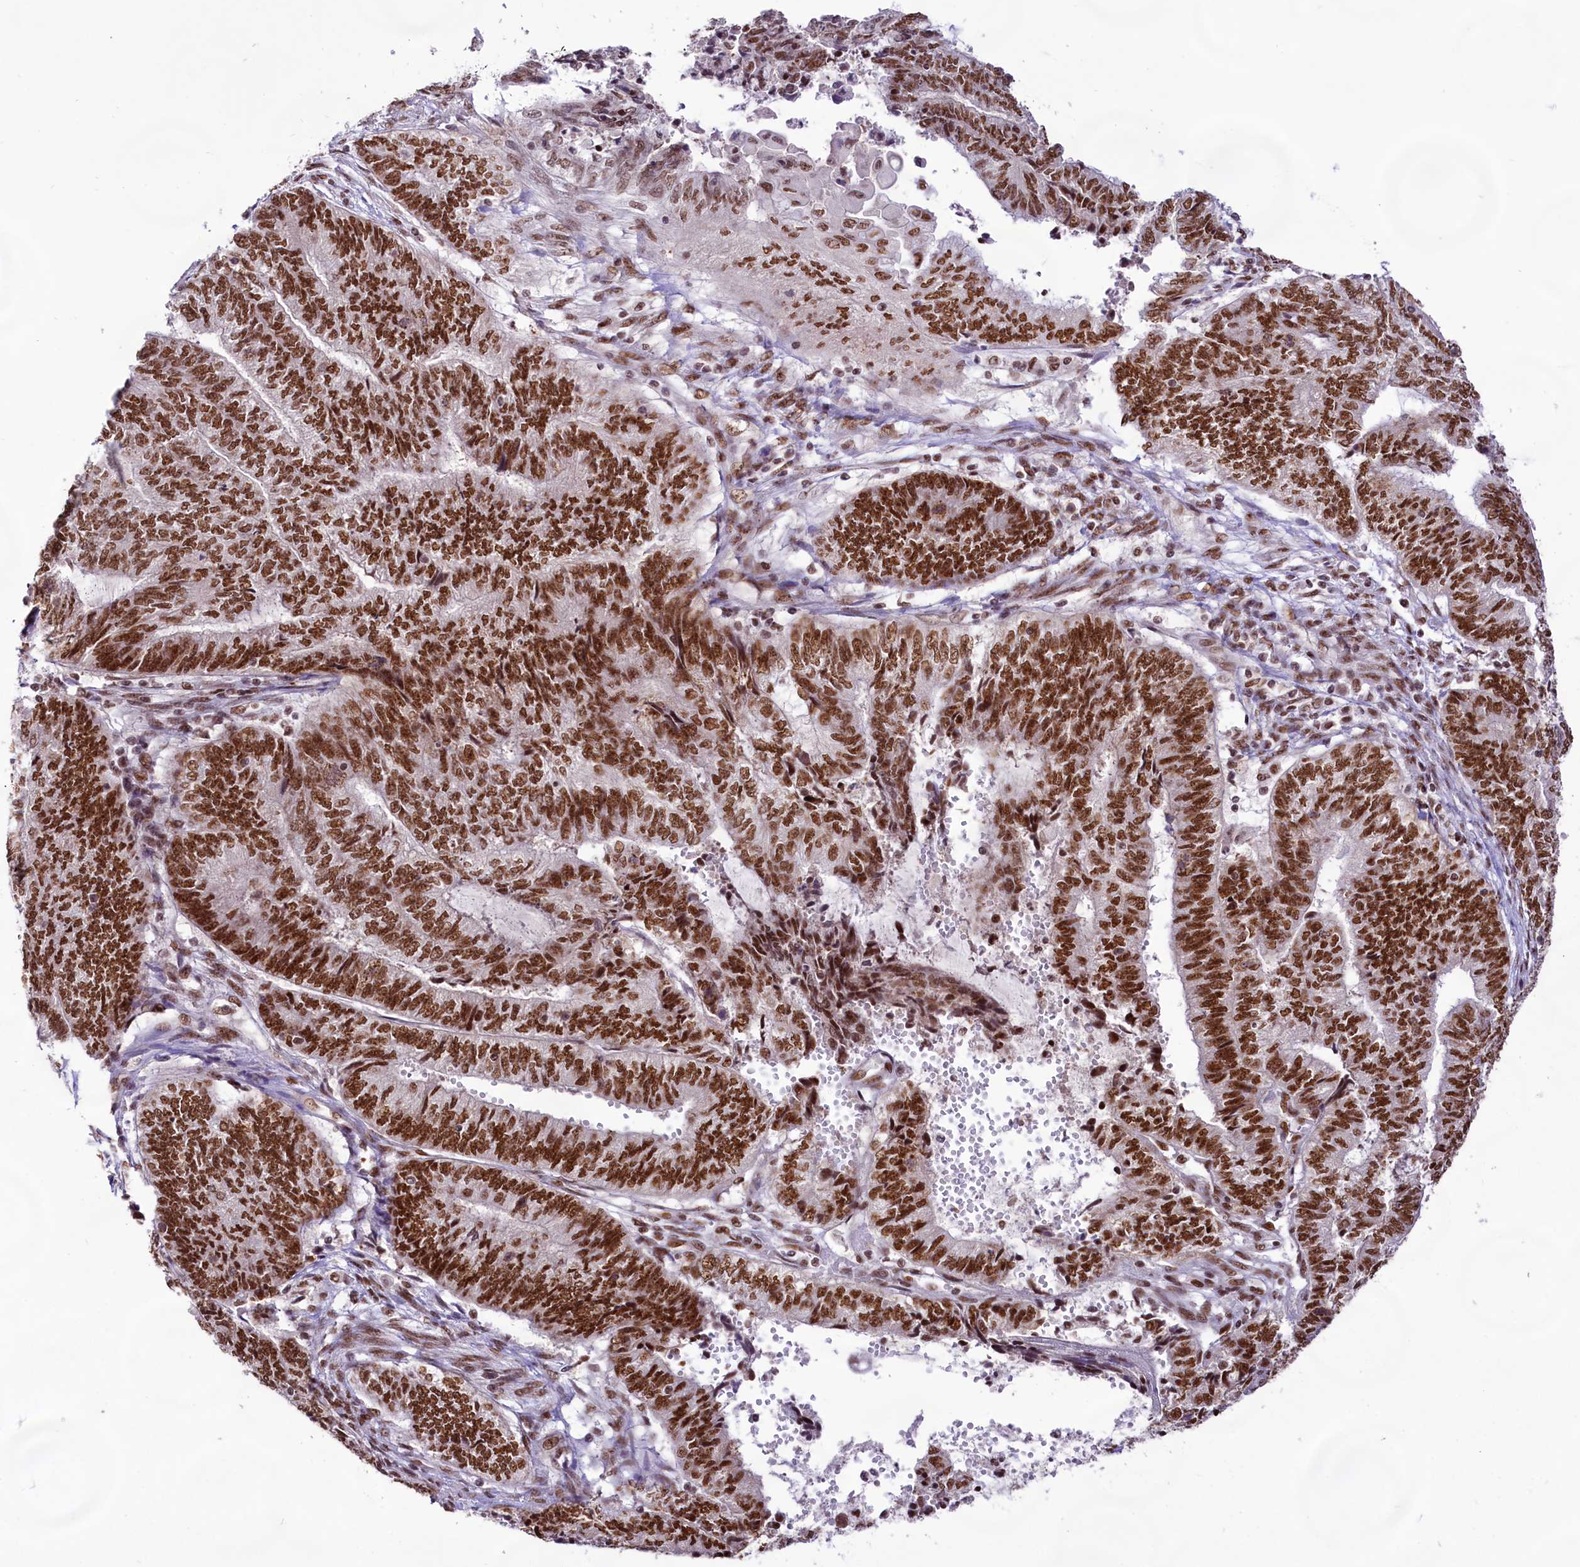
{"staining": {"intensity": "strong", "quantity": ">75%", "location": "nuclear"}, "tissue": "endometrial cancer", "cell_type": "Tumor cells", "image_type": "cancer", "snomed": [{"axis": "morphology", "description": "Adenocarcinoma, NOS"}, {"axis": "topography", "description": "Uterus"}, {"axis": "topography", "description": "Endometrium"}], "caption": "Strong nuclear positivity for a protein is present in about >75% of tumor cells of endometrial cancer (adenocarcinoma) using immunohistochemistry (IHC).", "gene": "HIRA", "patient": {"sex": "female", "age": 70}}